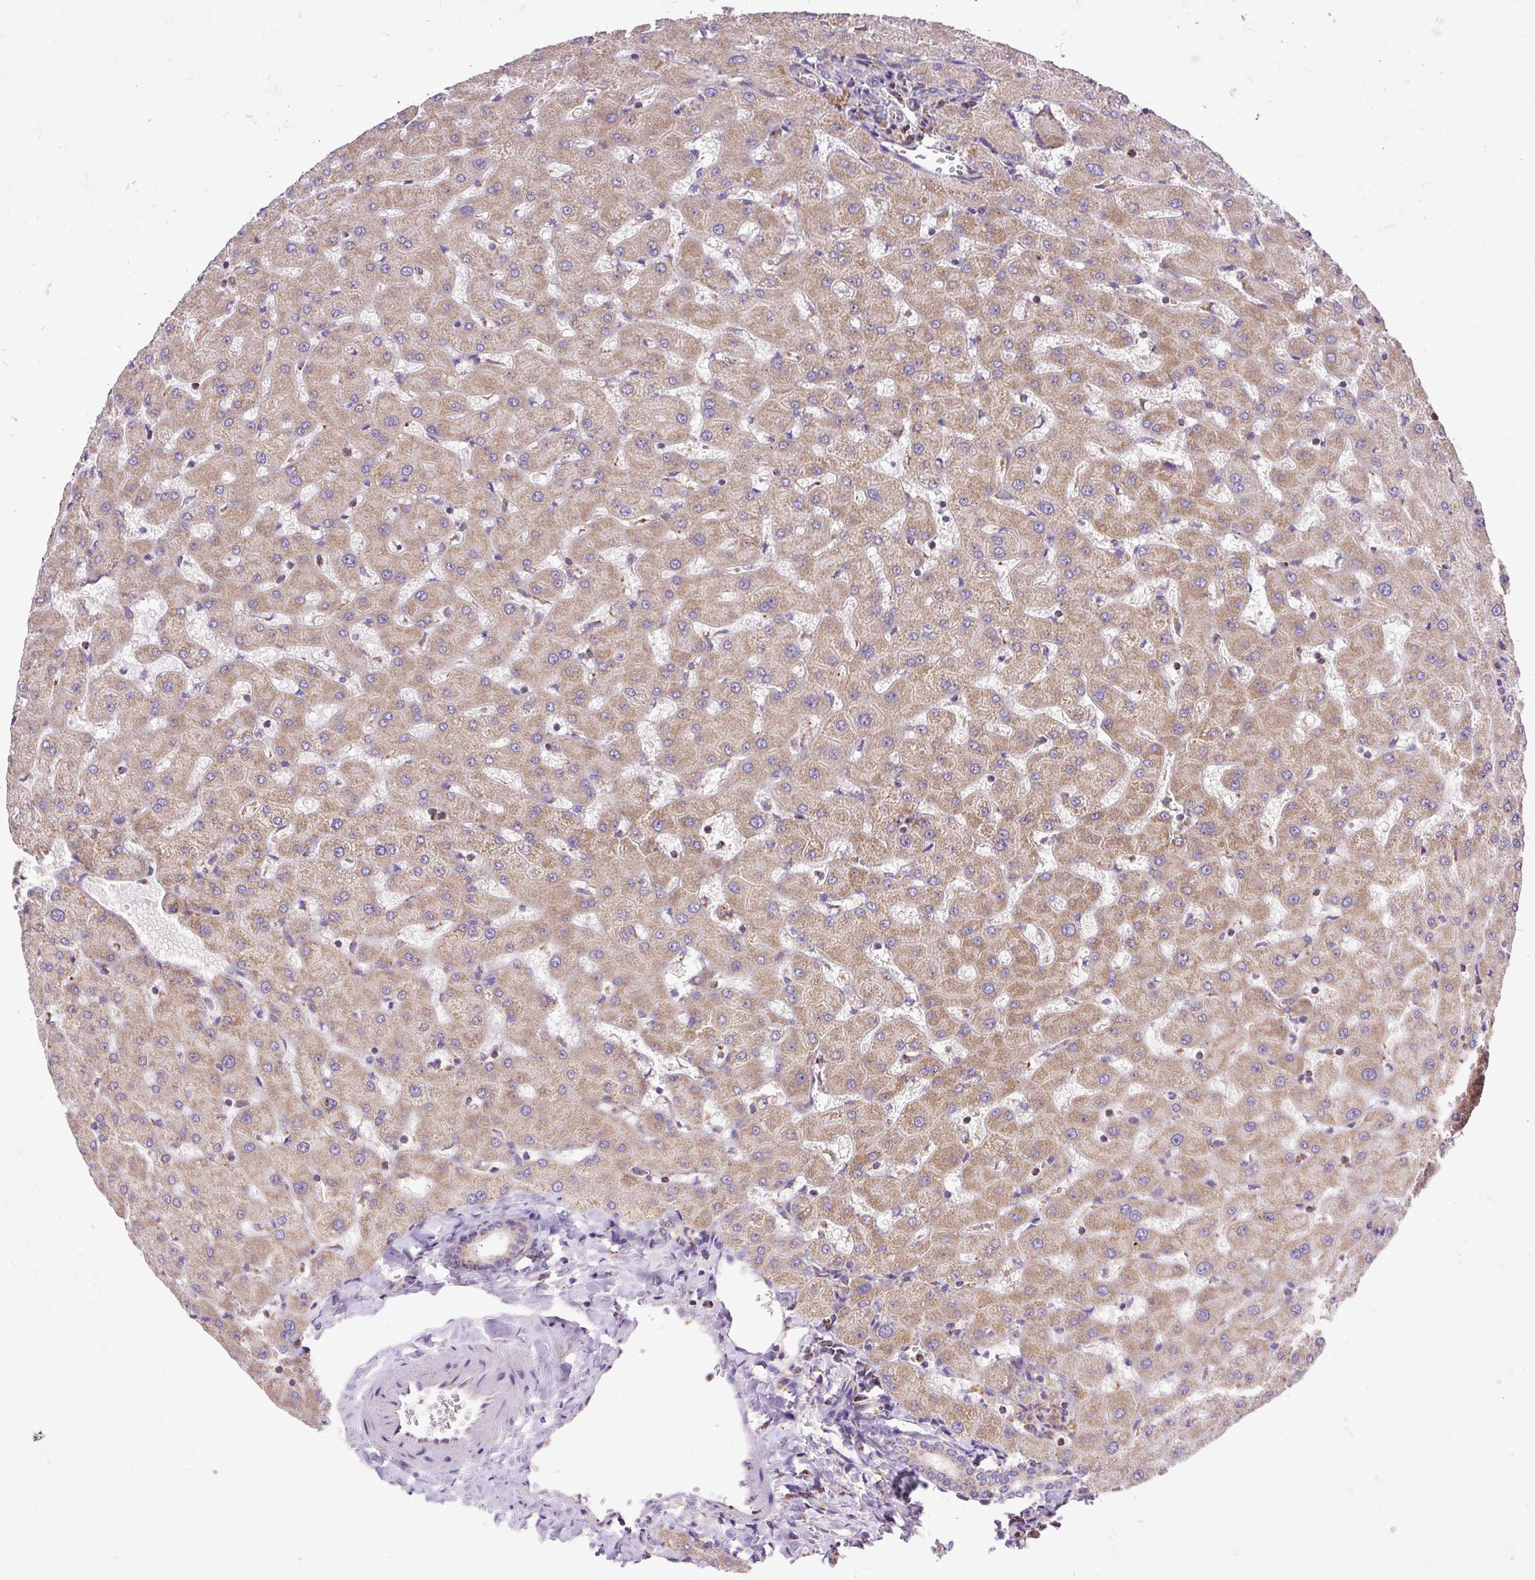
{"staining": {"intensity": "negative", "quantity": "none", "location": "none"}, "tissue": "liver", "cell_type": "Cholangiocytes", "image_type": "normal", "snomed": [{"axis": "morphology", "description": "Normal tissue, NOS"}, {"axis": "topography", "description": "Liver"}], "caption": "The IHC image has no significant staining in cholangiocytes of liver.", "gene": "TOMM40", "patient": {"sex": "female", "age": 63}}